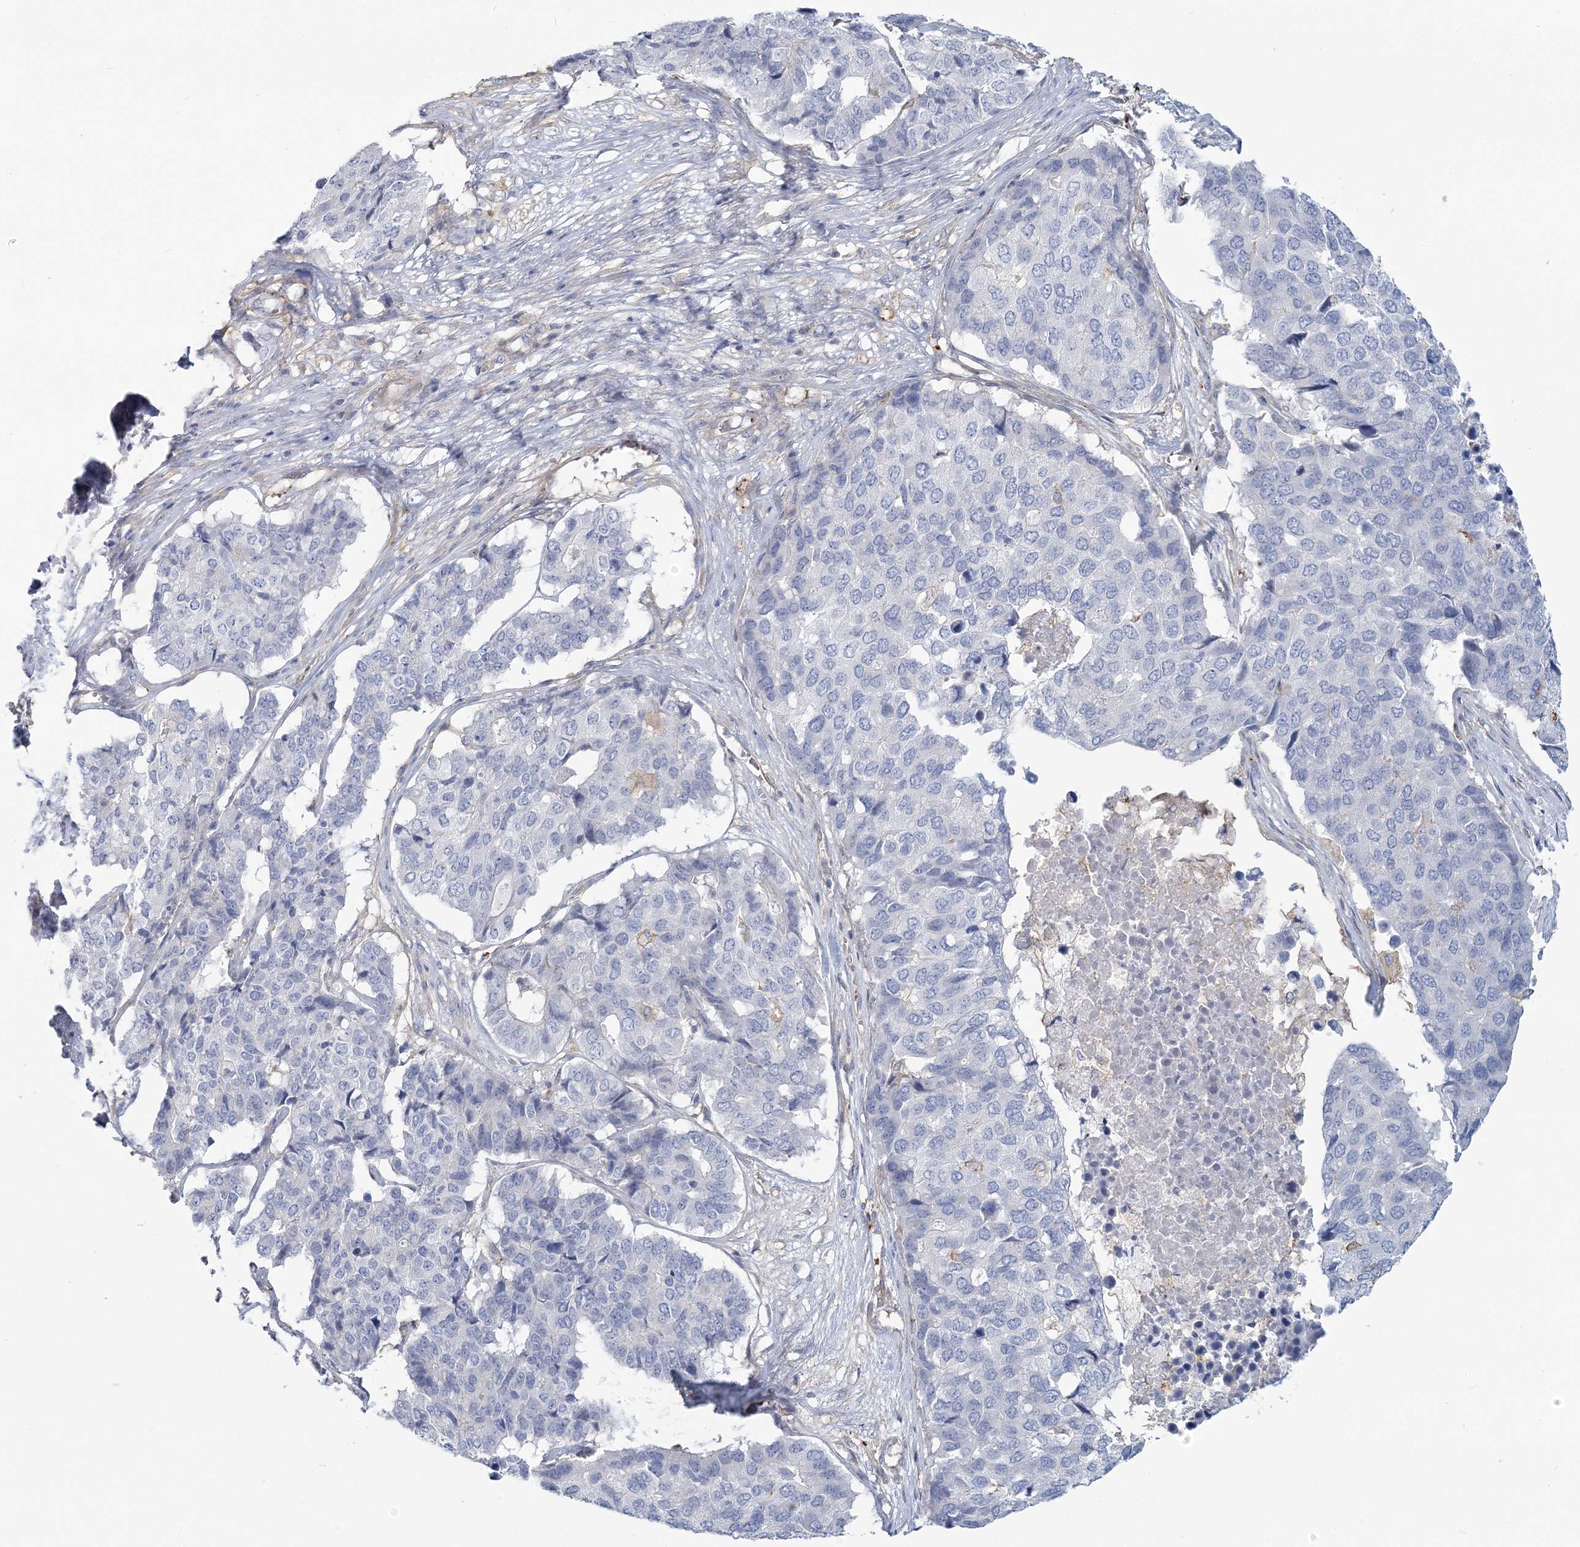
{"staining": {"intensity": "negative", "quantity": "none", "location": "none"}, "tissue": "pancreatic cancer", "cell_type": "Tumor cells", "image_type": "cancer", "snomed": [{"axis": "morphology", "description": "Adenocarcinoma, NOS"}, {"axis": "topography", "description": "Pancreas"}], "caption": "The photomicrograph demonstrates no significant positivity in tumor cells of pancreatic adenocarcinoma.", "gene": "CUEDC2", "patient": {"sex": "male", "age": 50}}